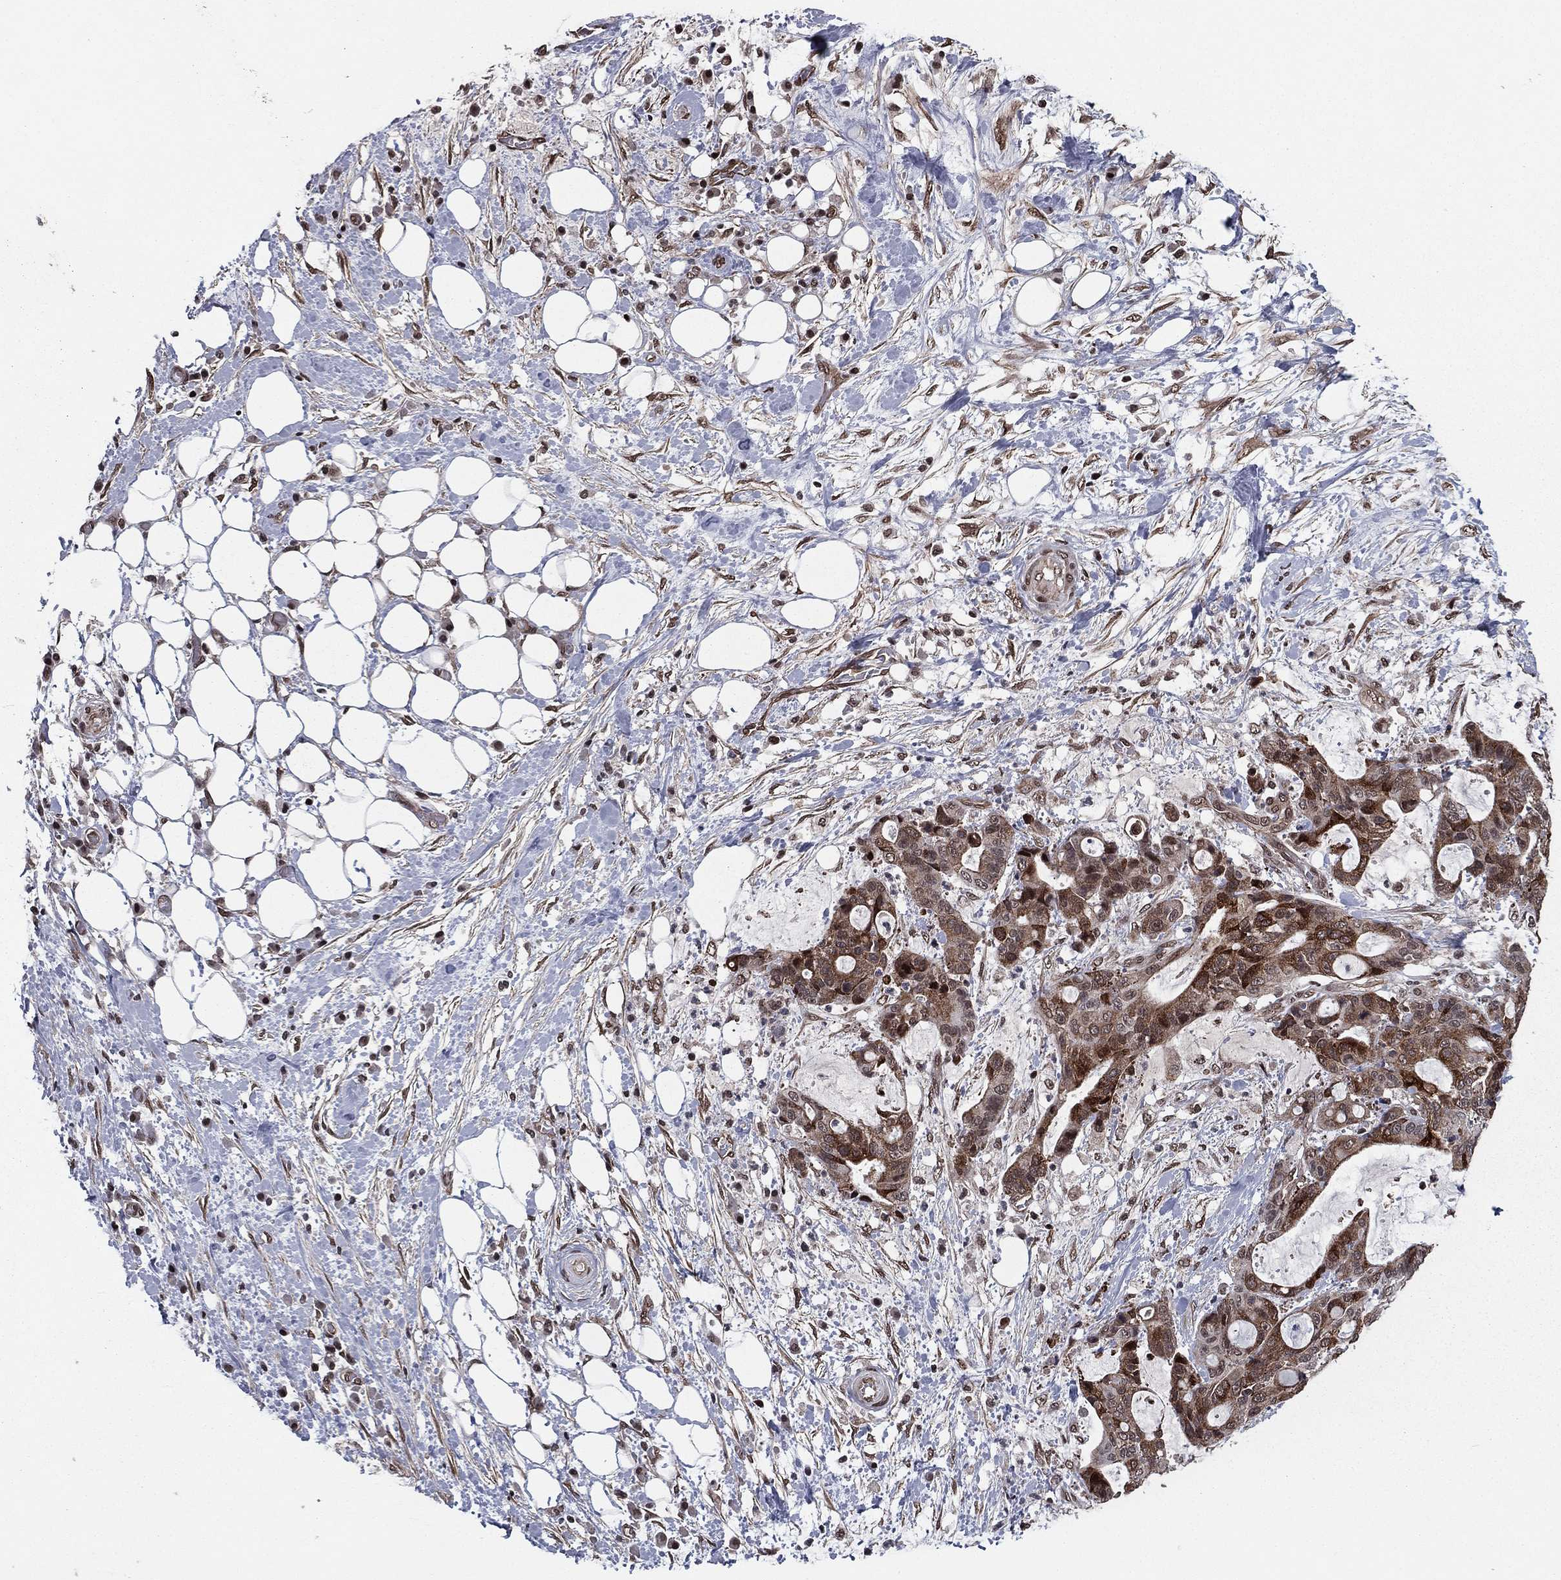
{"staining": {"intensity": "weak", "quantity": "25%-75%", "location": "cytoplasmic/membranous"}, "tissue": "liver cancer", "cell_type": "Tumor cells", "image_type": "cancer", "snomed": [{"axis": "morphology", "description": "Cholangiocarcinoma"}, {"axis": "topography", "description": "Liver"}], "caption": "Human liver cholangiocarcinoma stained for a protein (brown) displays weak cytoplasmic/membranous positive staining in about 25%-75% of tumor cells.", "gene": "RARB", "patient": {"sex": "female", "age": 73}}